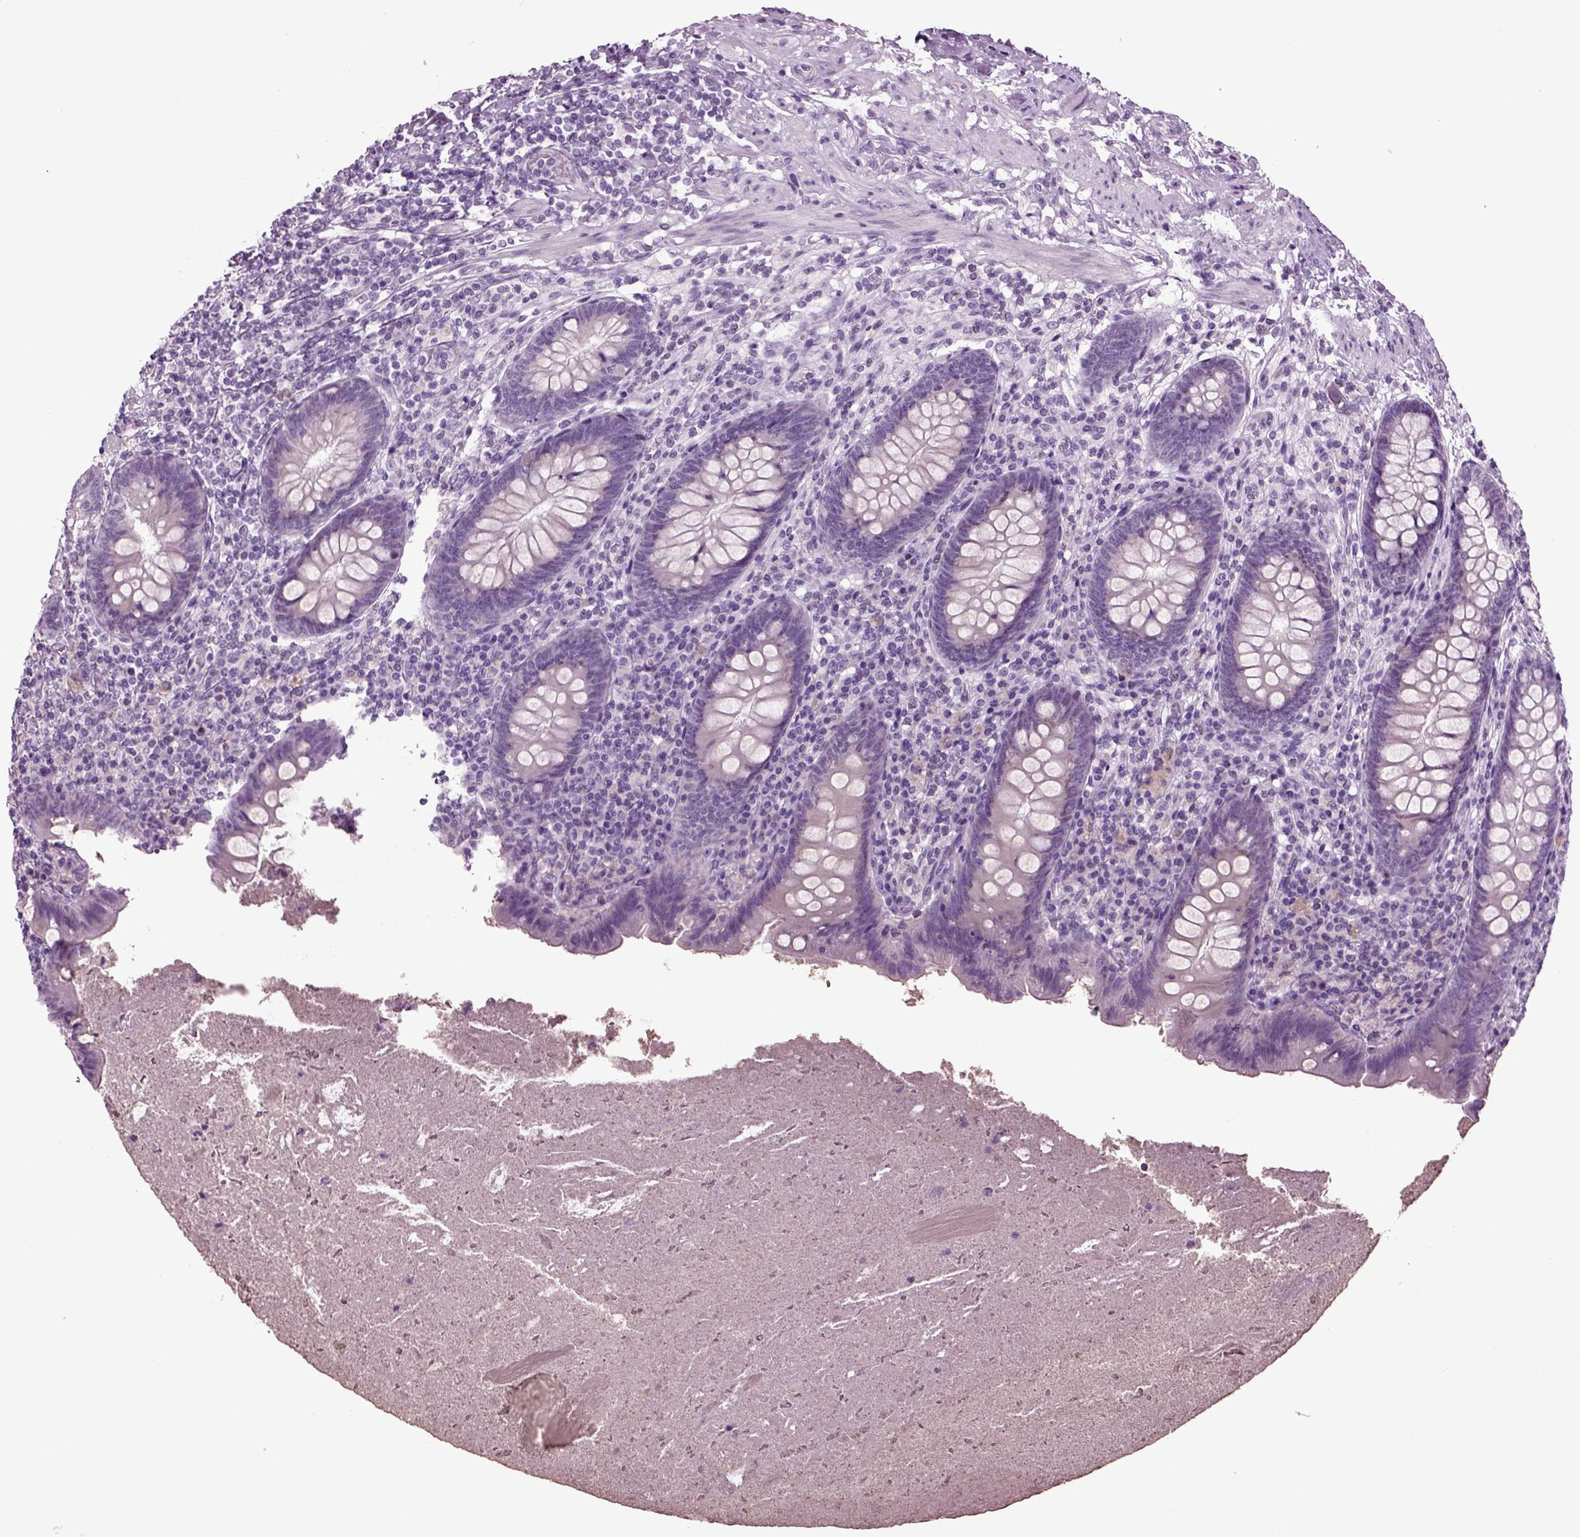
{"staining": {"intensity": "negative", "quantity": "none", "location": "none"}, "tissue": "appendix", "cell_type": "Glandular cells", "image_type": "normal", "snomed": [{"axis": "morphology", "description": "Normal tissue, NOS"}, {"axis": "topography", "description": "Appendix"}], "caption": "Immunohistochemical staining of unremarkable appendix displays no significant staining in glandular cells.", "gene": "SLC17A6", "patient": {"sex": "male", "age": 47}}